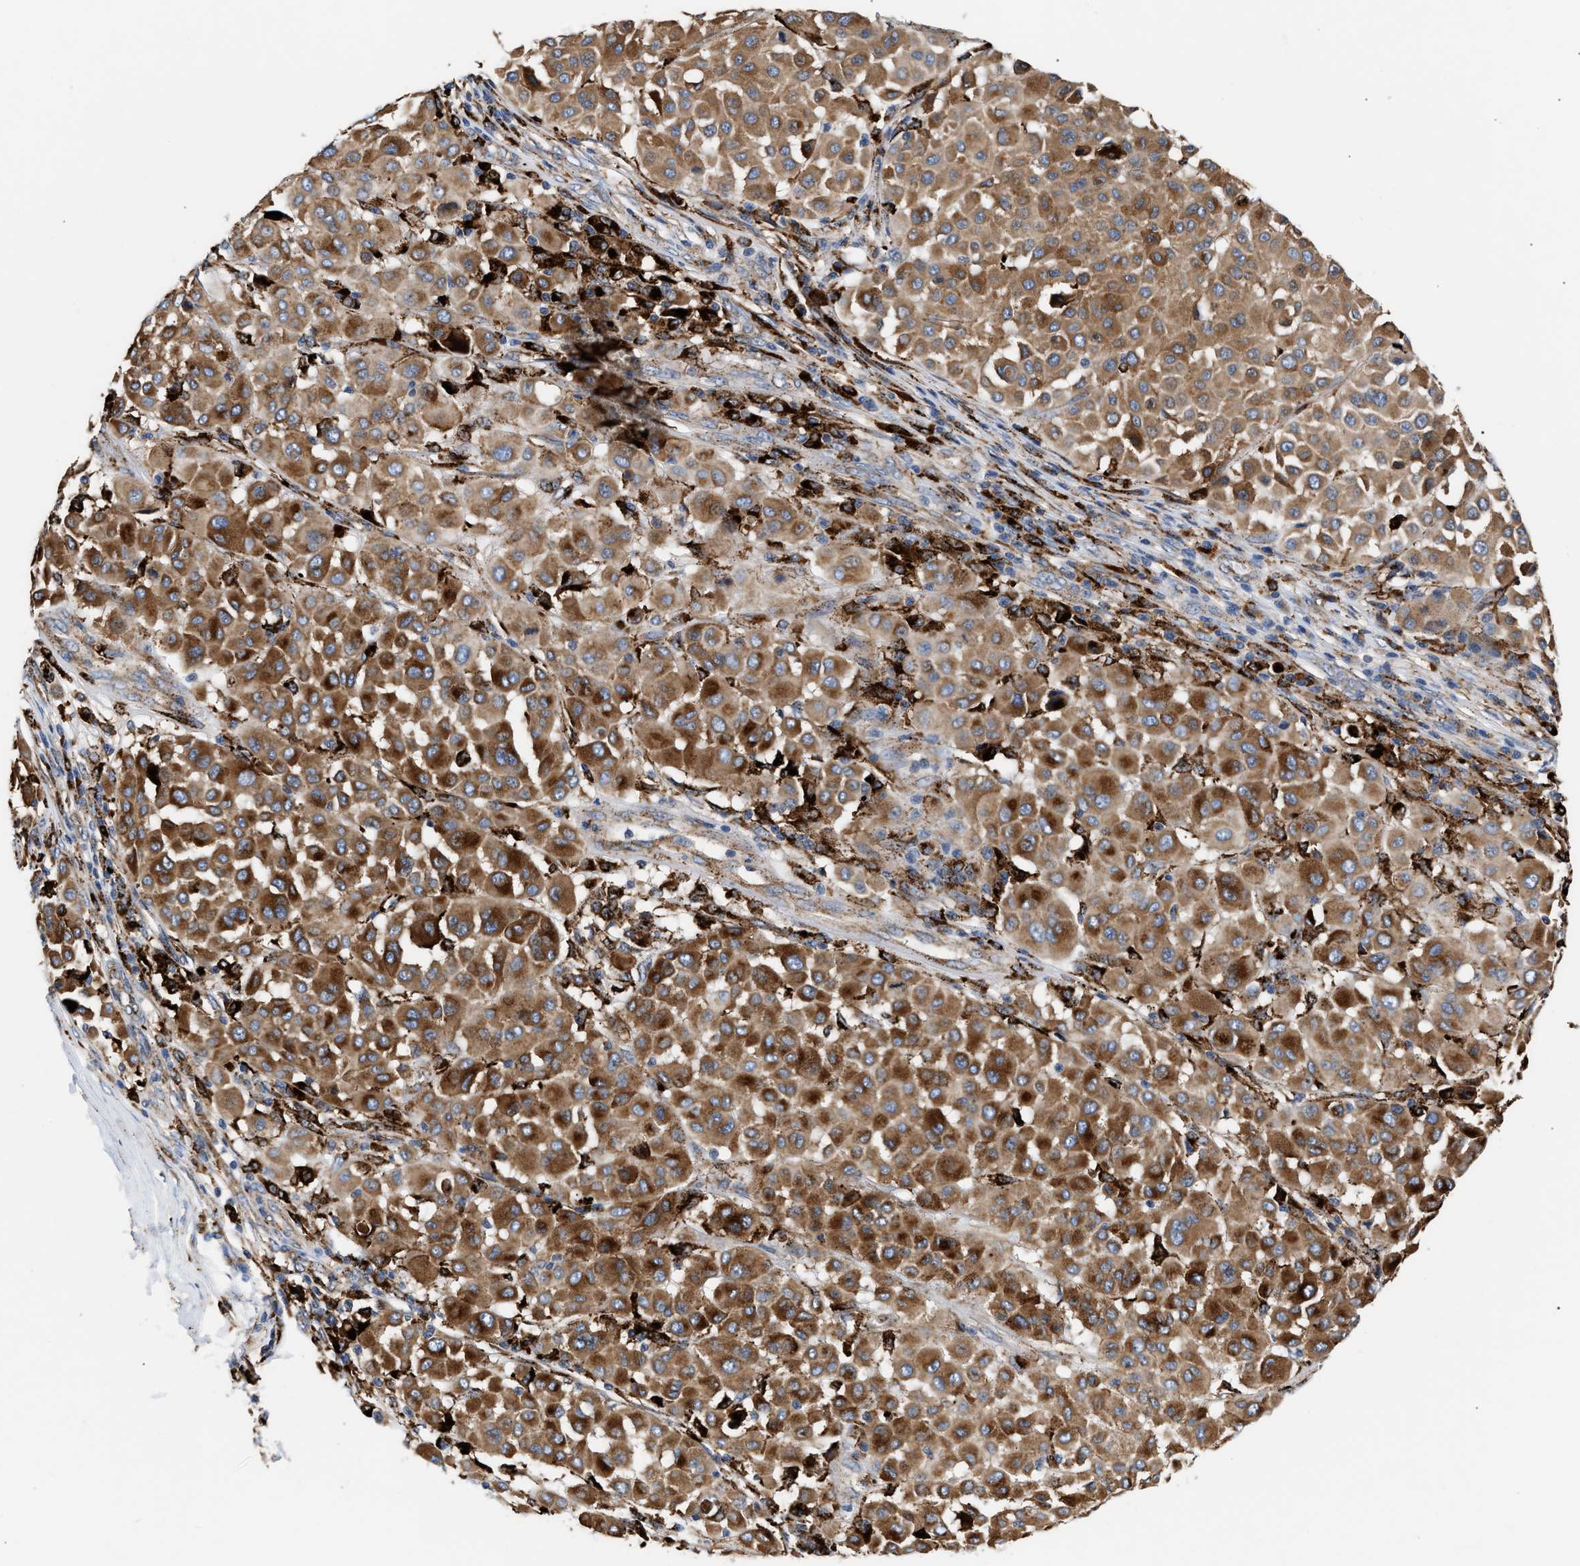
{"staining": {"intensity": "strong", "quantity": ">75%", "location": "cytoplasmic/membranous"}, "tissue": "melanoma", "cell_type": "Tumor cells", "image_type": "cancer", "snomed": [{"axis": "morphology", "description": "Malignant melanoma, Metastatic site"}, {"axis": "topography", "description": "Soft tissue"}], "caption": "Strong cytoplasmic/membranous protein positivity is appreciated in about >75% of tumor cells in melanoma.", "gene": "CCDC146", "patient": {"sex": "male", "age": 41}}